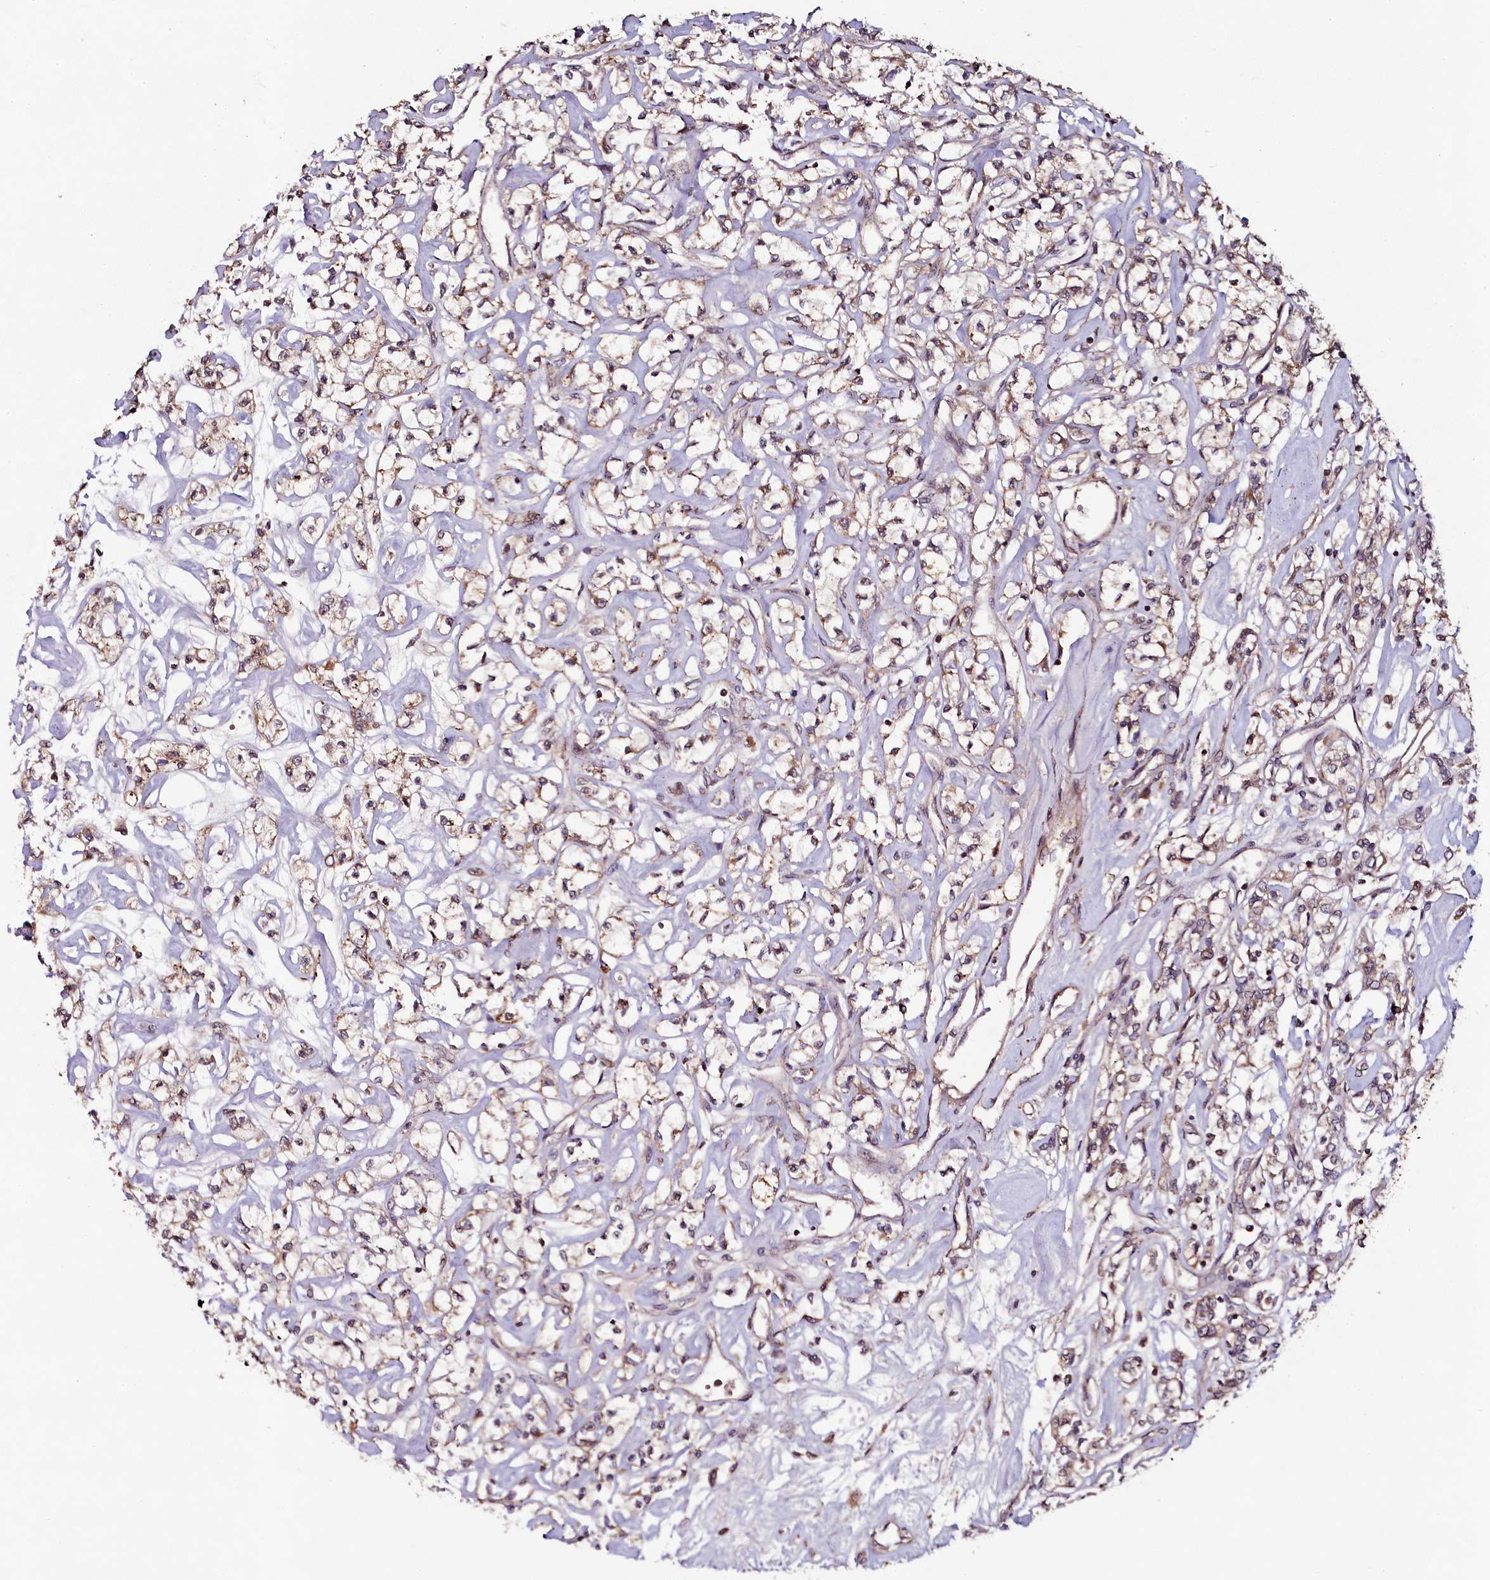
{"staining": {"intensity": "moderate", "quantity": "25%-75%", "location": "cytoplasmic/membranous"}, "tissue": "renal cancer", "cell_type": "Tumor cells", "image_type": "cancer", "snomed": [{"axis": "morphology", "description": "Adenocarcinoma, NOS"}, {"axis": "topography", "description": "Kidney"}], "caption": "A medium amount of moderate cytoplasmic/membranous expression is seen in about 25%-75% of tumor cells in renal adenocarcinoma tissue.", "gene": "SEC24C", "patient": {"sex": "female", "age": 59}}